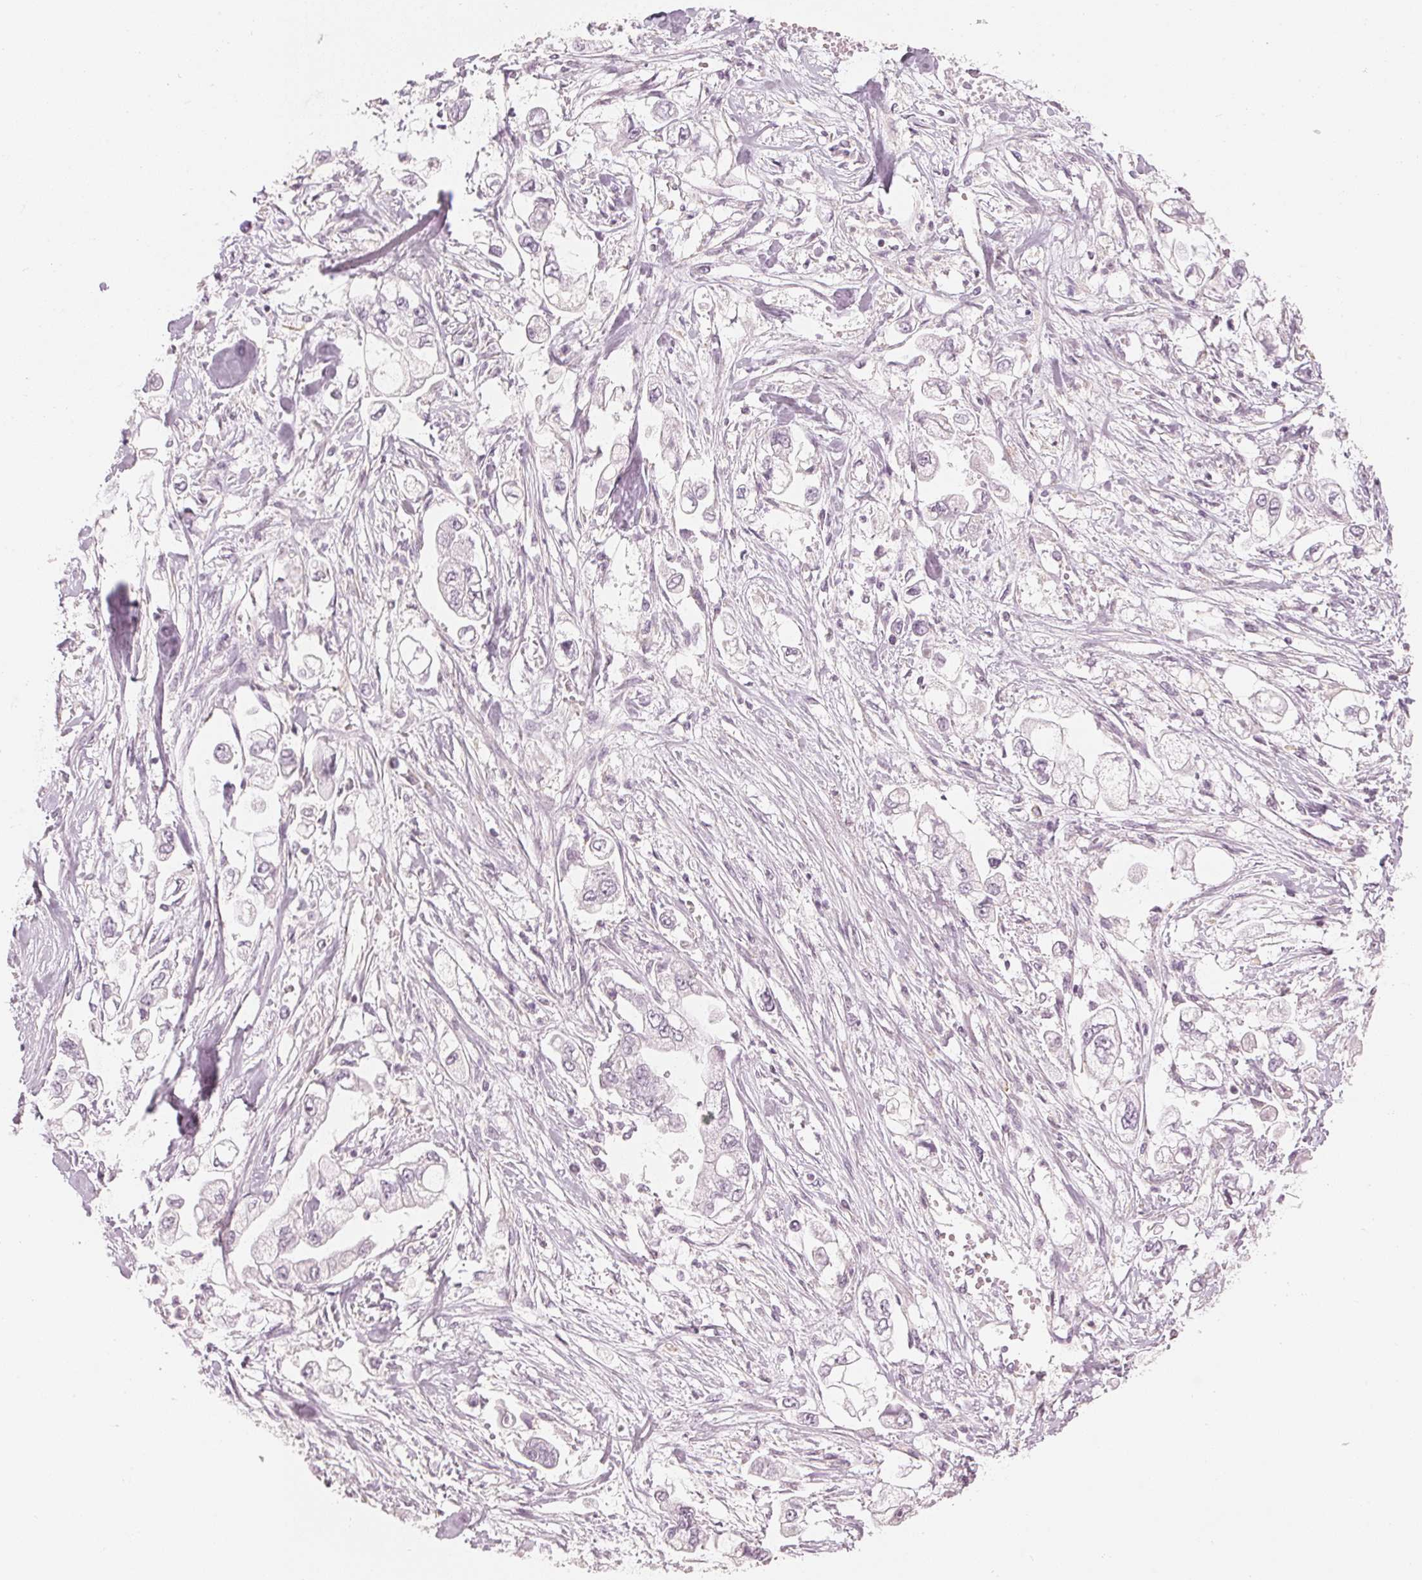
{"staining": {"intensity": "negative", "quantity": "none", "location": "none"}, "tissue": "stomach cancer", "cell_type": "Tumor cells", "image_type": "cancer", "snomed": [{"axis": "morphology", "description": "Adenocarcinoma, NOS"}, {"axis": "topography", "description": "Stomach"}], "caption": "This micrograph is of stomach cancer stained with immunohistochemistry (IHC) to label a protein in brown with the nuclei are counter-stained blue. There is no expression in tumor cells.", "gene": "APLP1", "patient": {"sex": "male", "age": 62}}